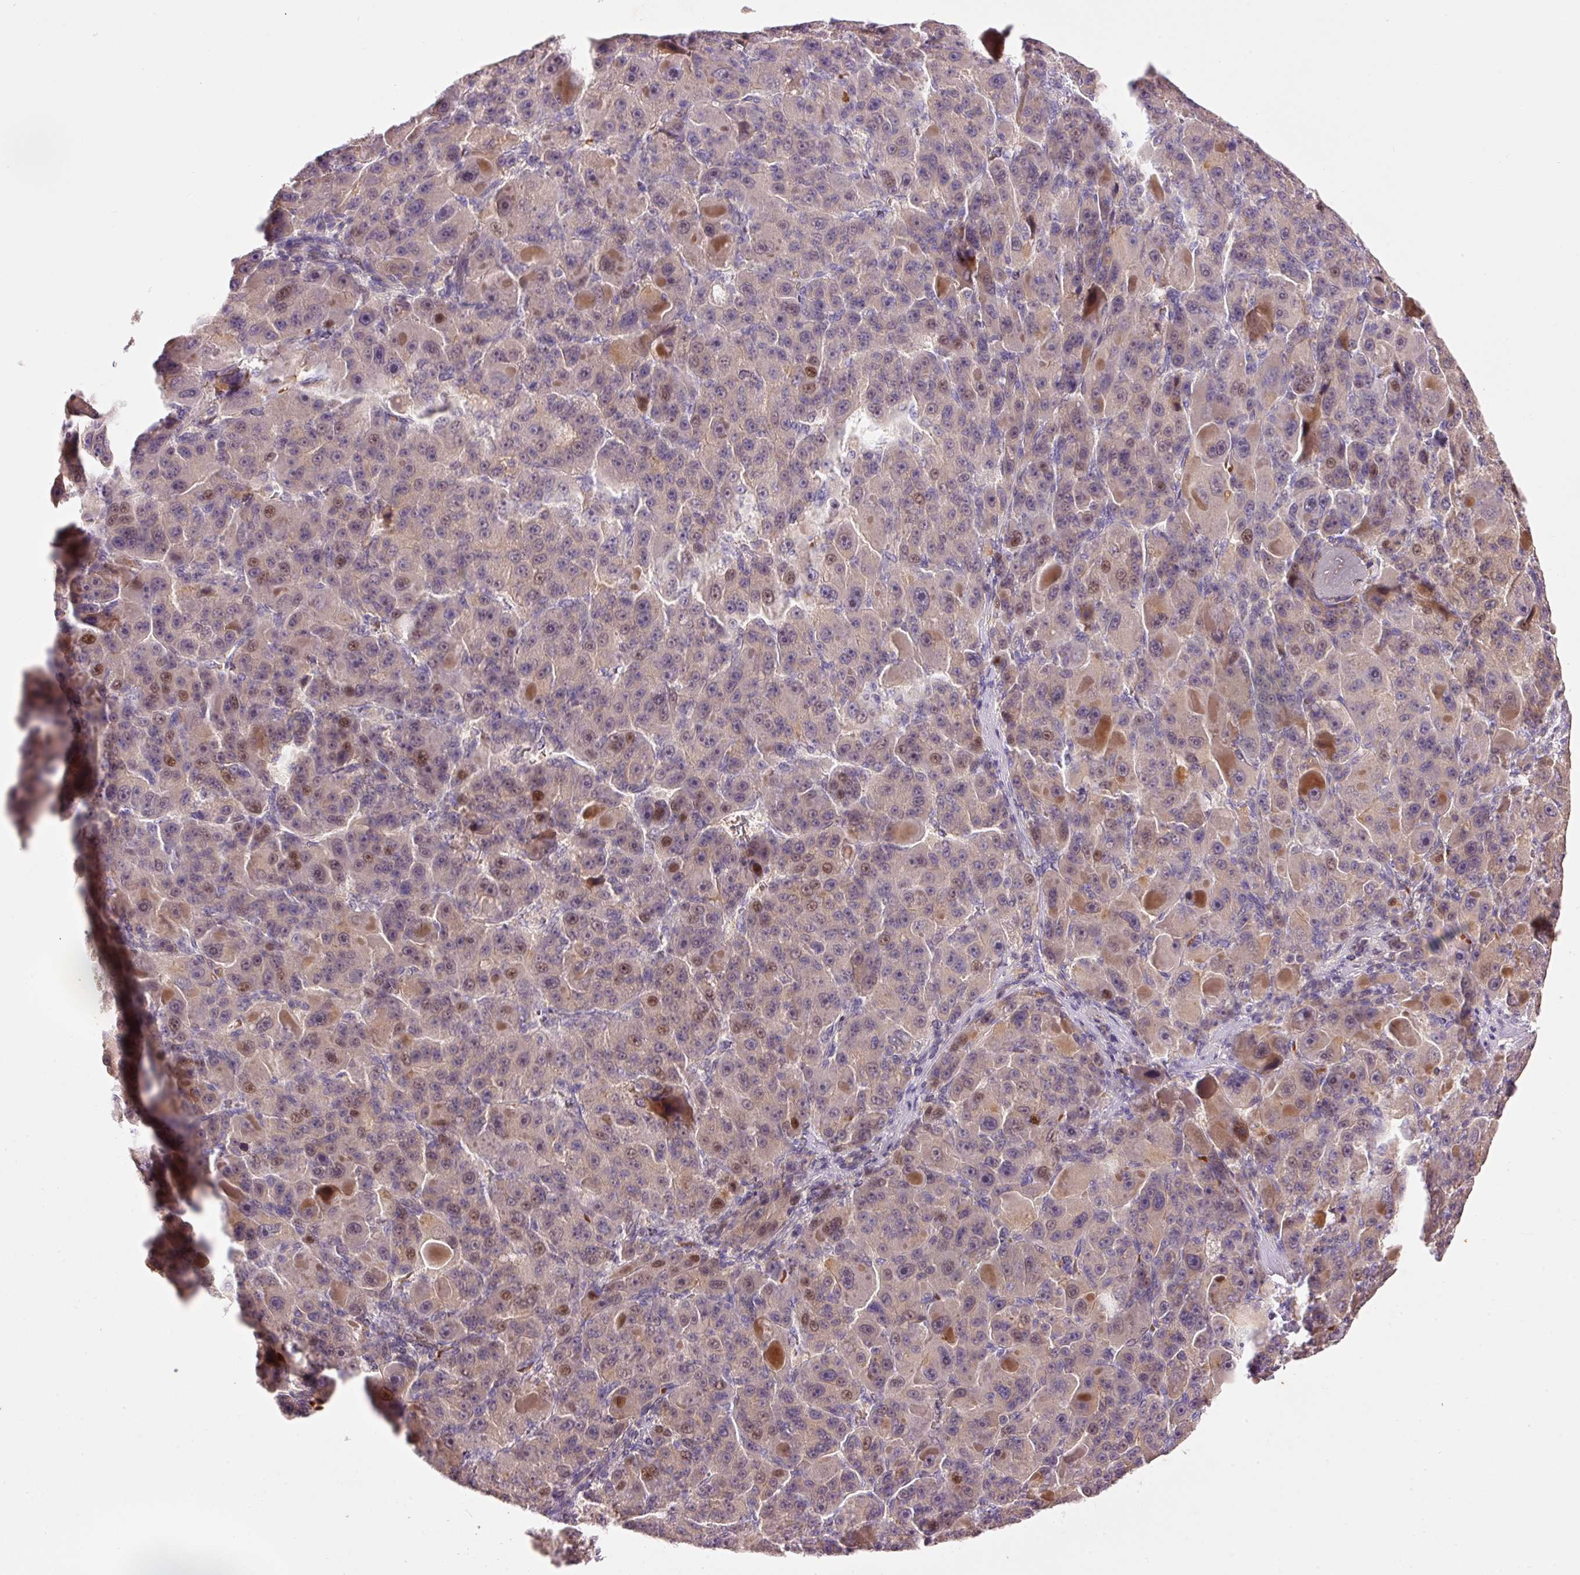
{"staining": {"intensity": "moderate", "quantity": "<25%", "location": "nuclear"}, "tissue": "liver cancer", "cell_type": "Tumor cells", "image_type": "cancer", "snomed": [{"axis": "morphology", "description": "Carcinoma, Hepatocellular, NOS"}, {"axis": "topography", "description": "Liver"}], "caption": "IHC (DAB) staining of liver hepatocellular carcinoma displays moderate nuclear protein staining in approximately <25% of tumor cells. (brown staining indicates protein expression, while blue staining denotes nuclei).", "gene": "CMTM8", "patient": {"sex": "male", "age": 76}}